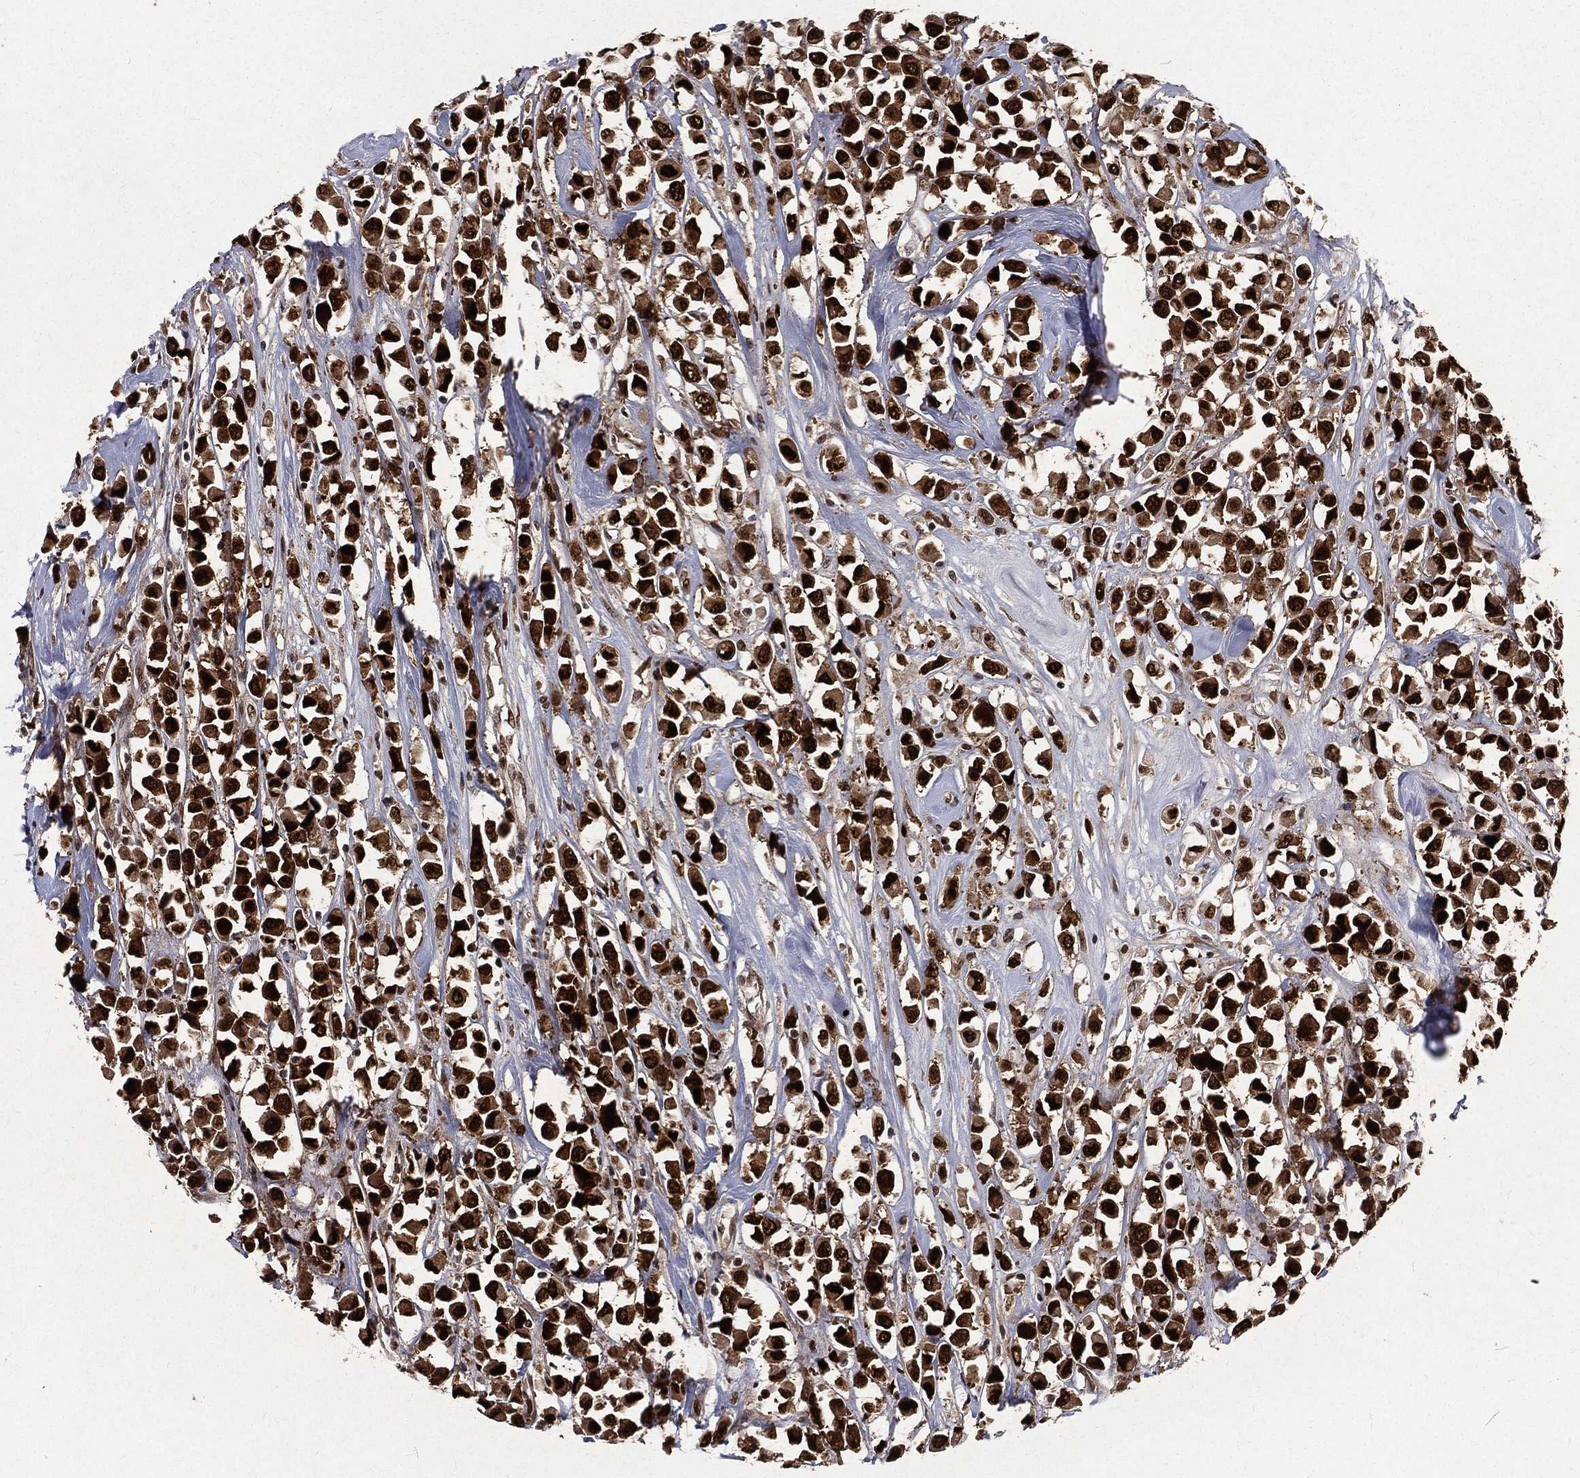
{"staining": {"intensity": "strong", "quantity": ">75%", "location": "nuclear"}, "tissue": "breast cancer", "cell_type": "Tumor cells", "image_type": "cancer", "snomed": [{"axis": "morphology", "description": "Duct carcinoma"}, {"axis": "topography", "description": "Breast"}], "caption": "Human breast cancer stained with a brown dye demonstrates strong nuclear positive staining in approximately >75% of tumor cells.", "gene": "POLB", "patient": {"sex": "female", "age": 61}}